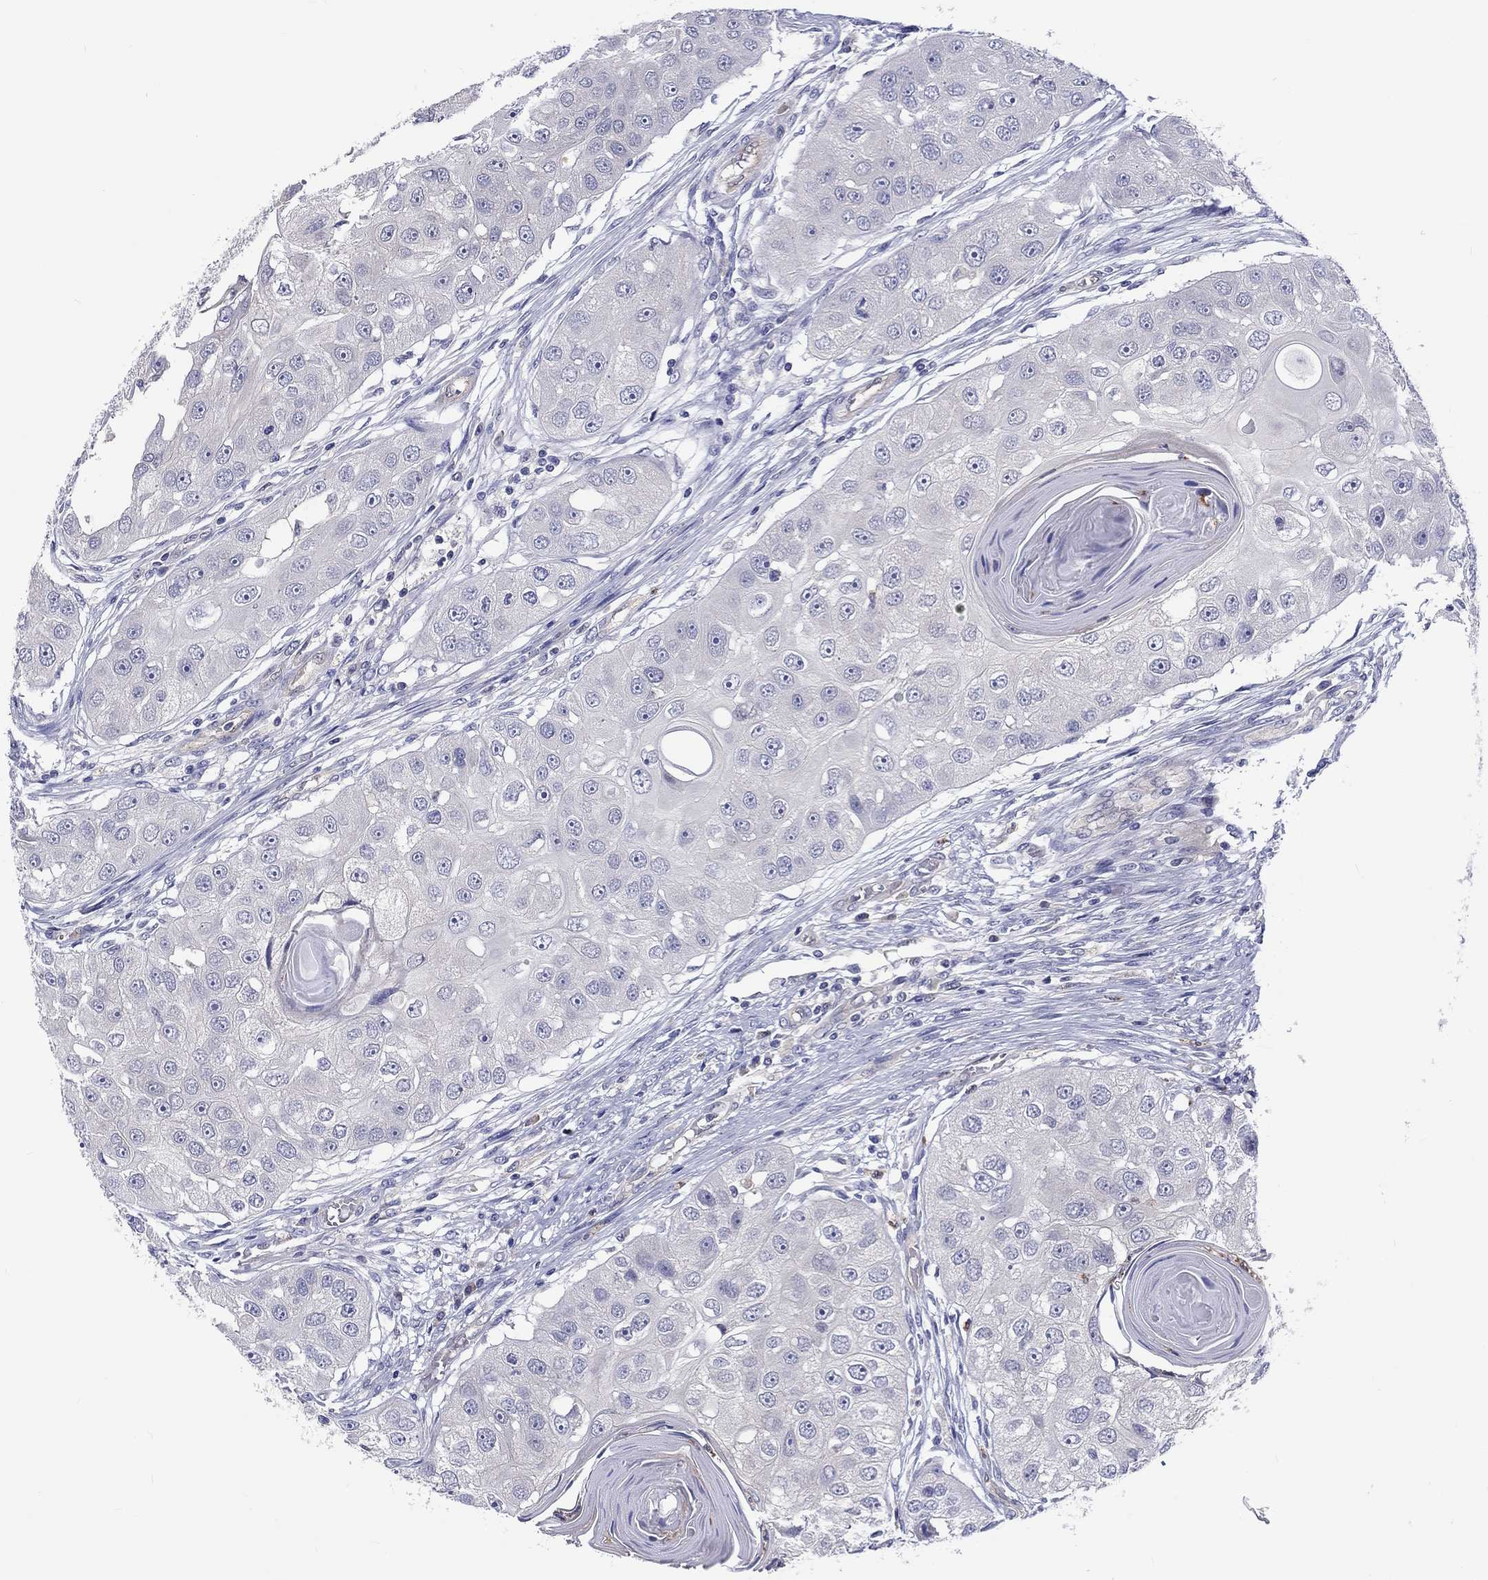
{"staining": {"intensity": "negative", "quantity": "none", "location": "none"}, "tissue": "head and neck cancer", "cell_type": "Tumor cells", "image_type": "cancer", "snomed": [{"axis": "morphology", "description": "Normal tissue, NOS"}, {"axis": "morphology", "description": "Squamous cell carcinoma, NOS"}, {"axis": "topography", "description": "Skeletal muscle"}, {"axis": "topography", "description": "Head-Neck"}], "caption": "Immunohistochemical staining of human head and neck cancer (squamous cell carcinoma) shows no significant staining in tumor cells.", "gene": "ABCG4", "patient": {"sex": "male", "age": 51}}